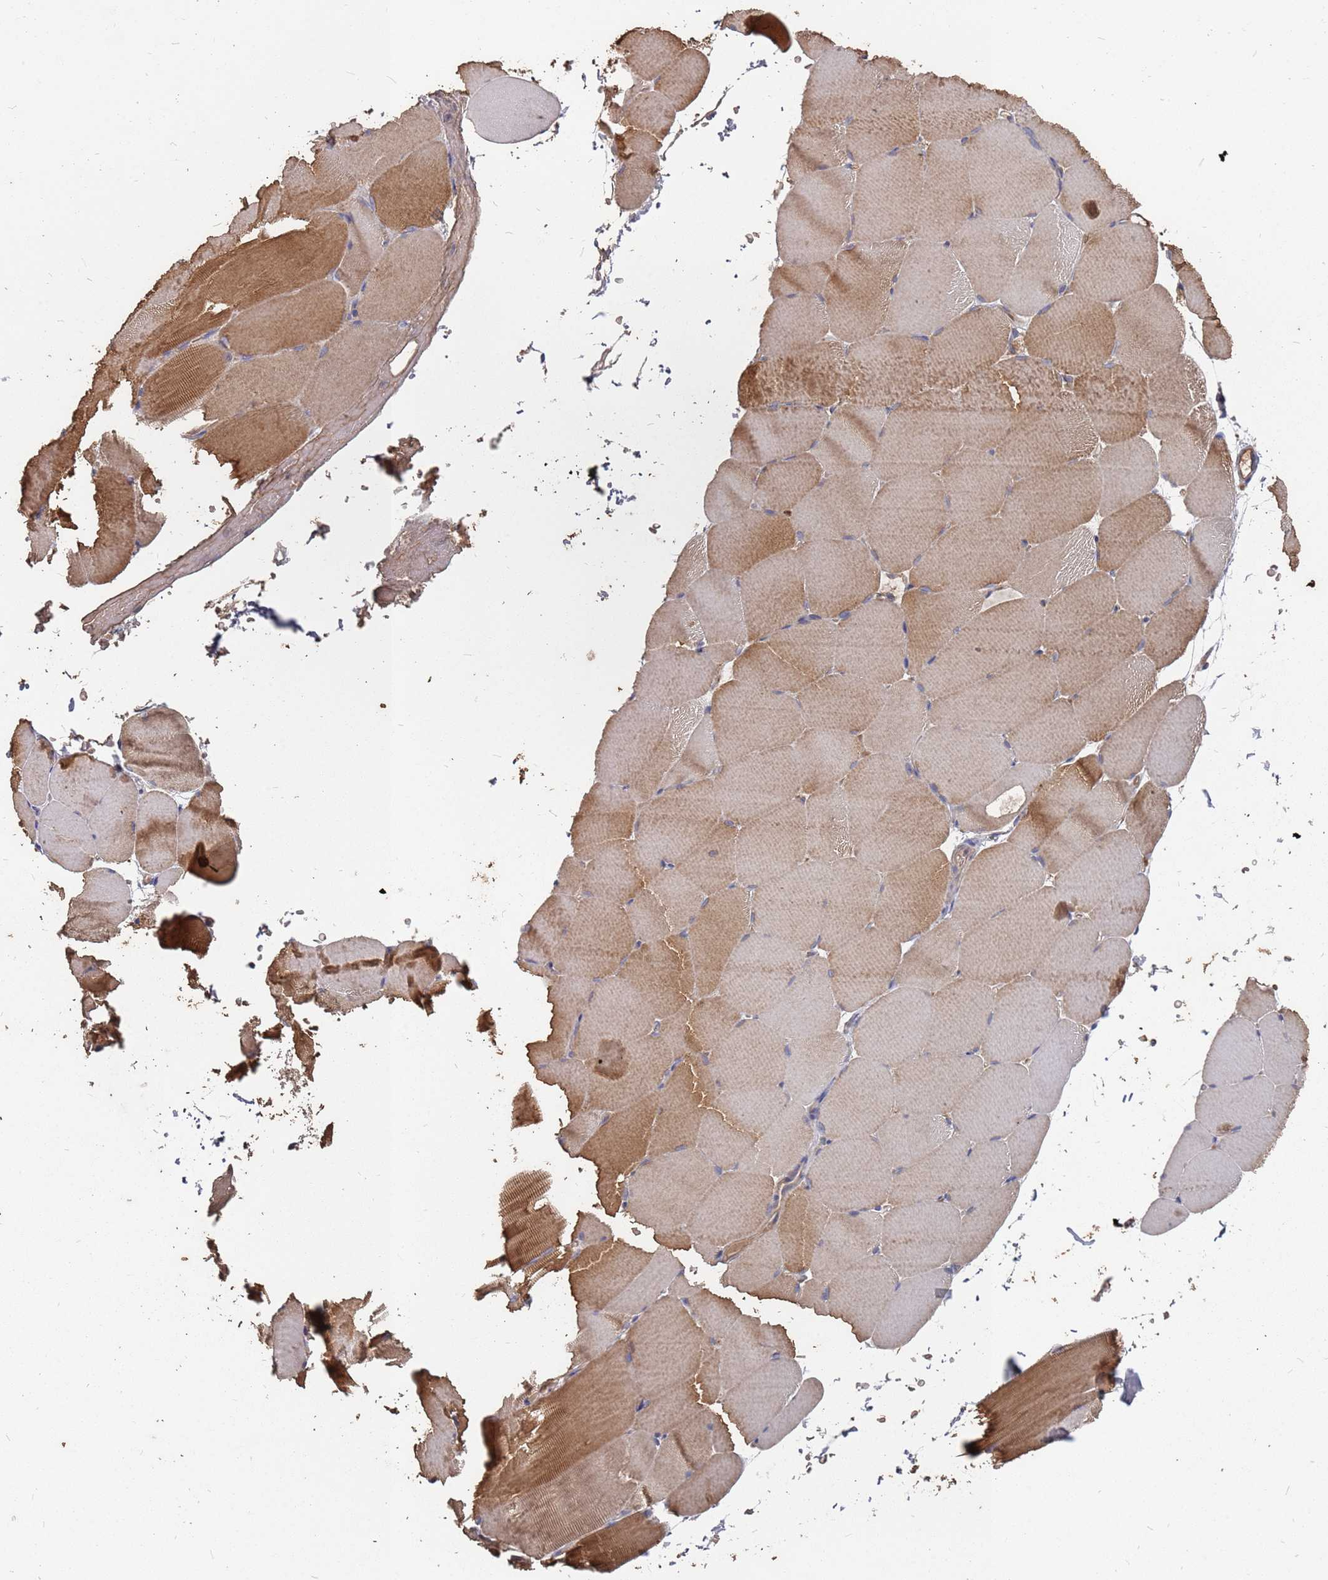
{"staining": {"intensity": "moderate", "quantity": "25%-75%", "location": "cytoplasmic/membranous"}, "tissue": "skeletal muscle", "cell_type": "Myocytes", "image_type": "normal", "snomed": [{"axis": "morphology", "description": "Normal tissue, NOS"}, {"axis": "topography", "description": "Skeletal muscle"}, {"axis": "topography", "description": "Parathyroid gland"}], "caption": "Skeletal muscle stained with a brown dye exhibits moderate cytoplasmic/membranous positive expression in approximately 25%-75% of myocytes.", "gene": "ATG5", "patient": {"sex": "female", "age": 37}}